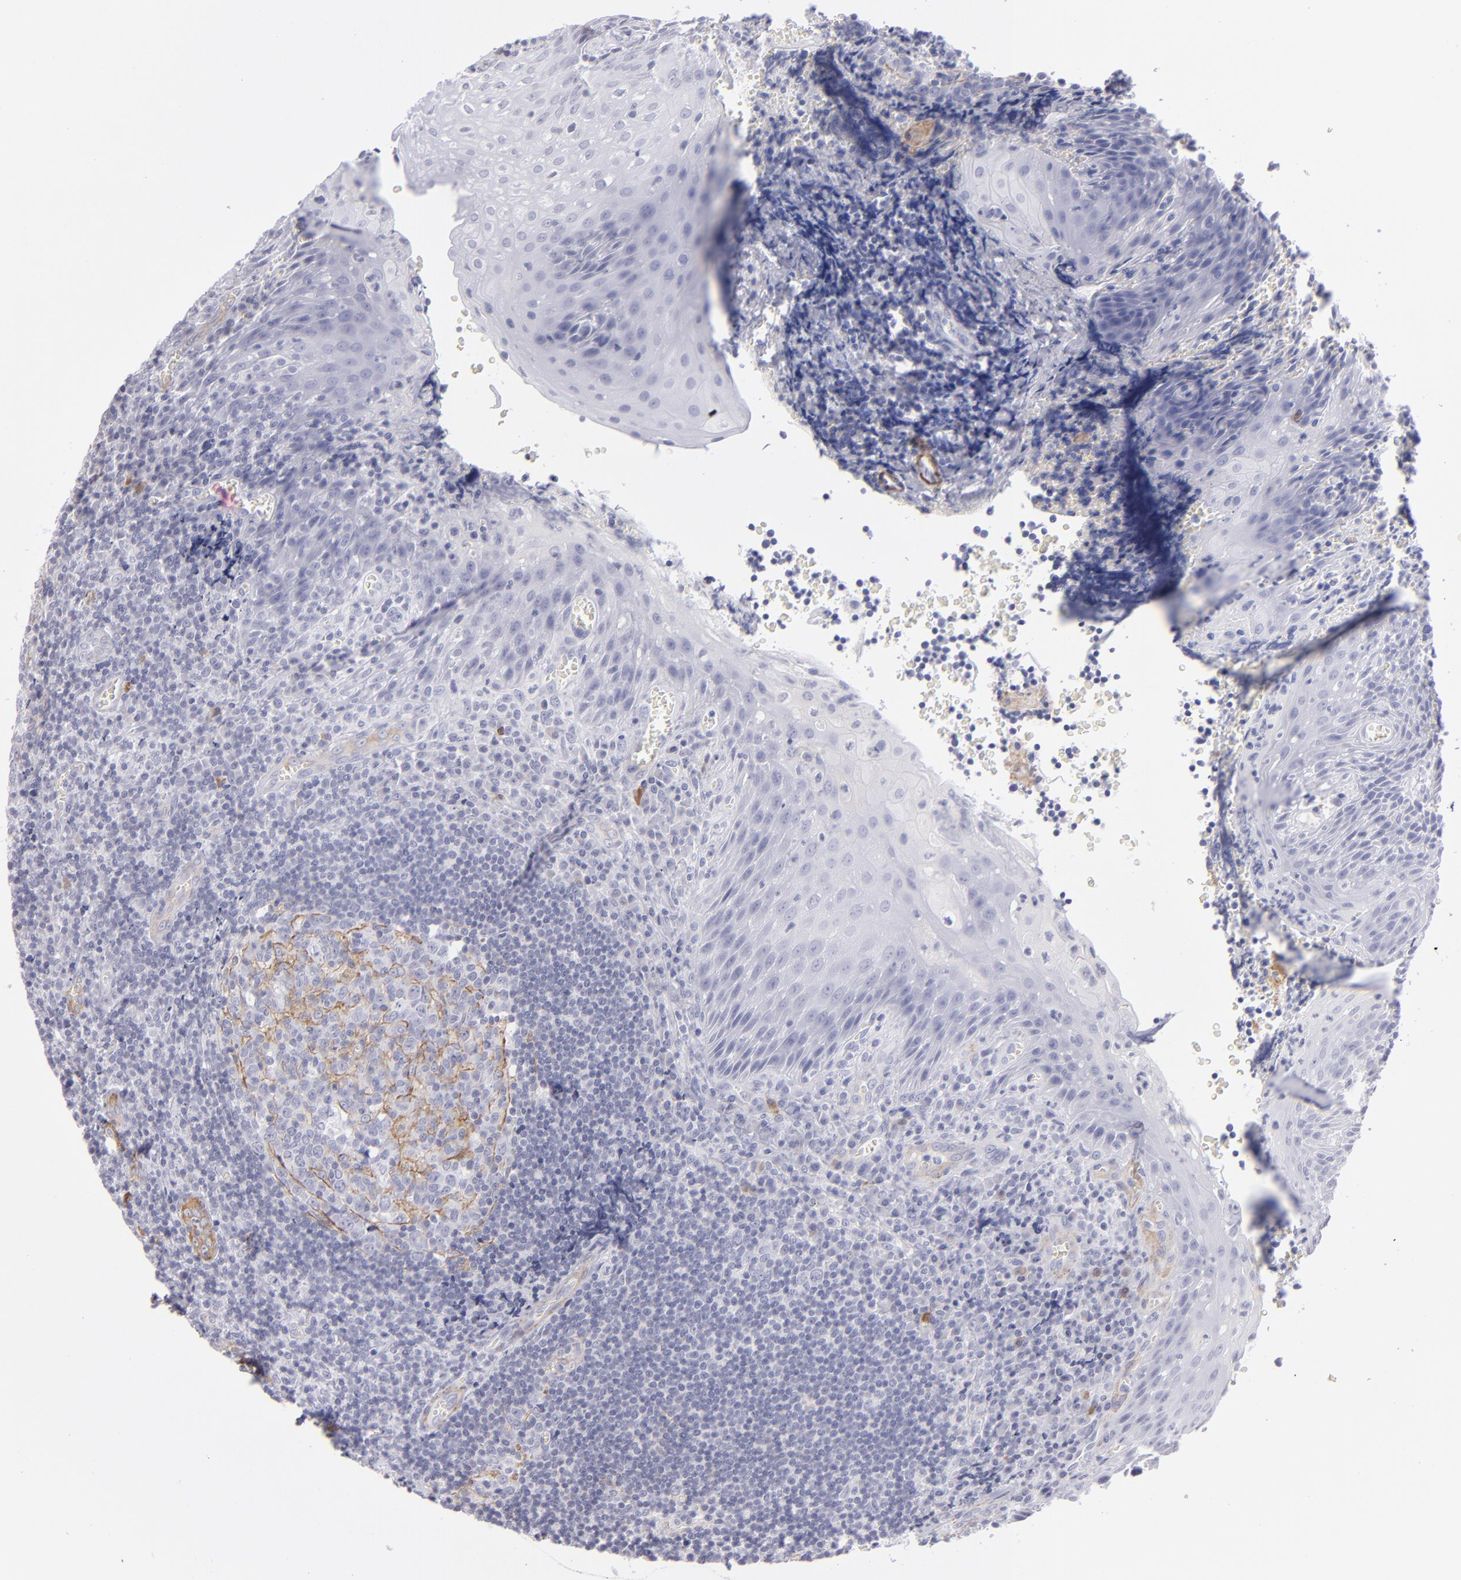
{"staining": {"intensity": "negative", "quantity": "none", "location": "none"}, "tissue": "tonsil", "cell_type": "Germinal center cells", "image_type": "normal", "snomed": [{"axis": "morphology", "description": "Normal tissue, NOS"}, {"axis": "topography", "description": "Tonsil"}], "caption": "Tonsil stained for a protein using immunohistochemistry reveals no positivity germinal center cells.", "gene": "MYH11", "patient": {"sex": "male", "age": 20}}